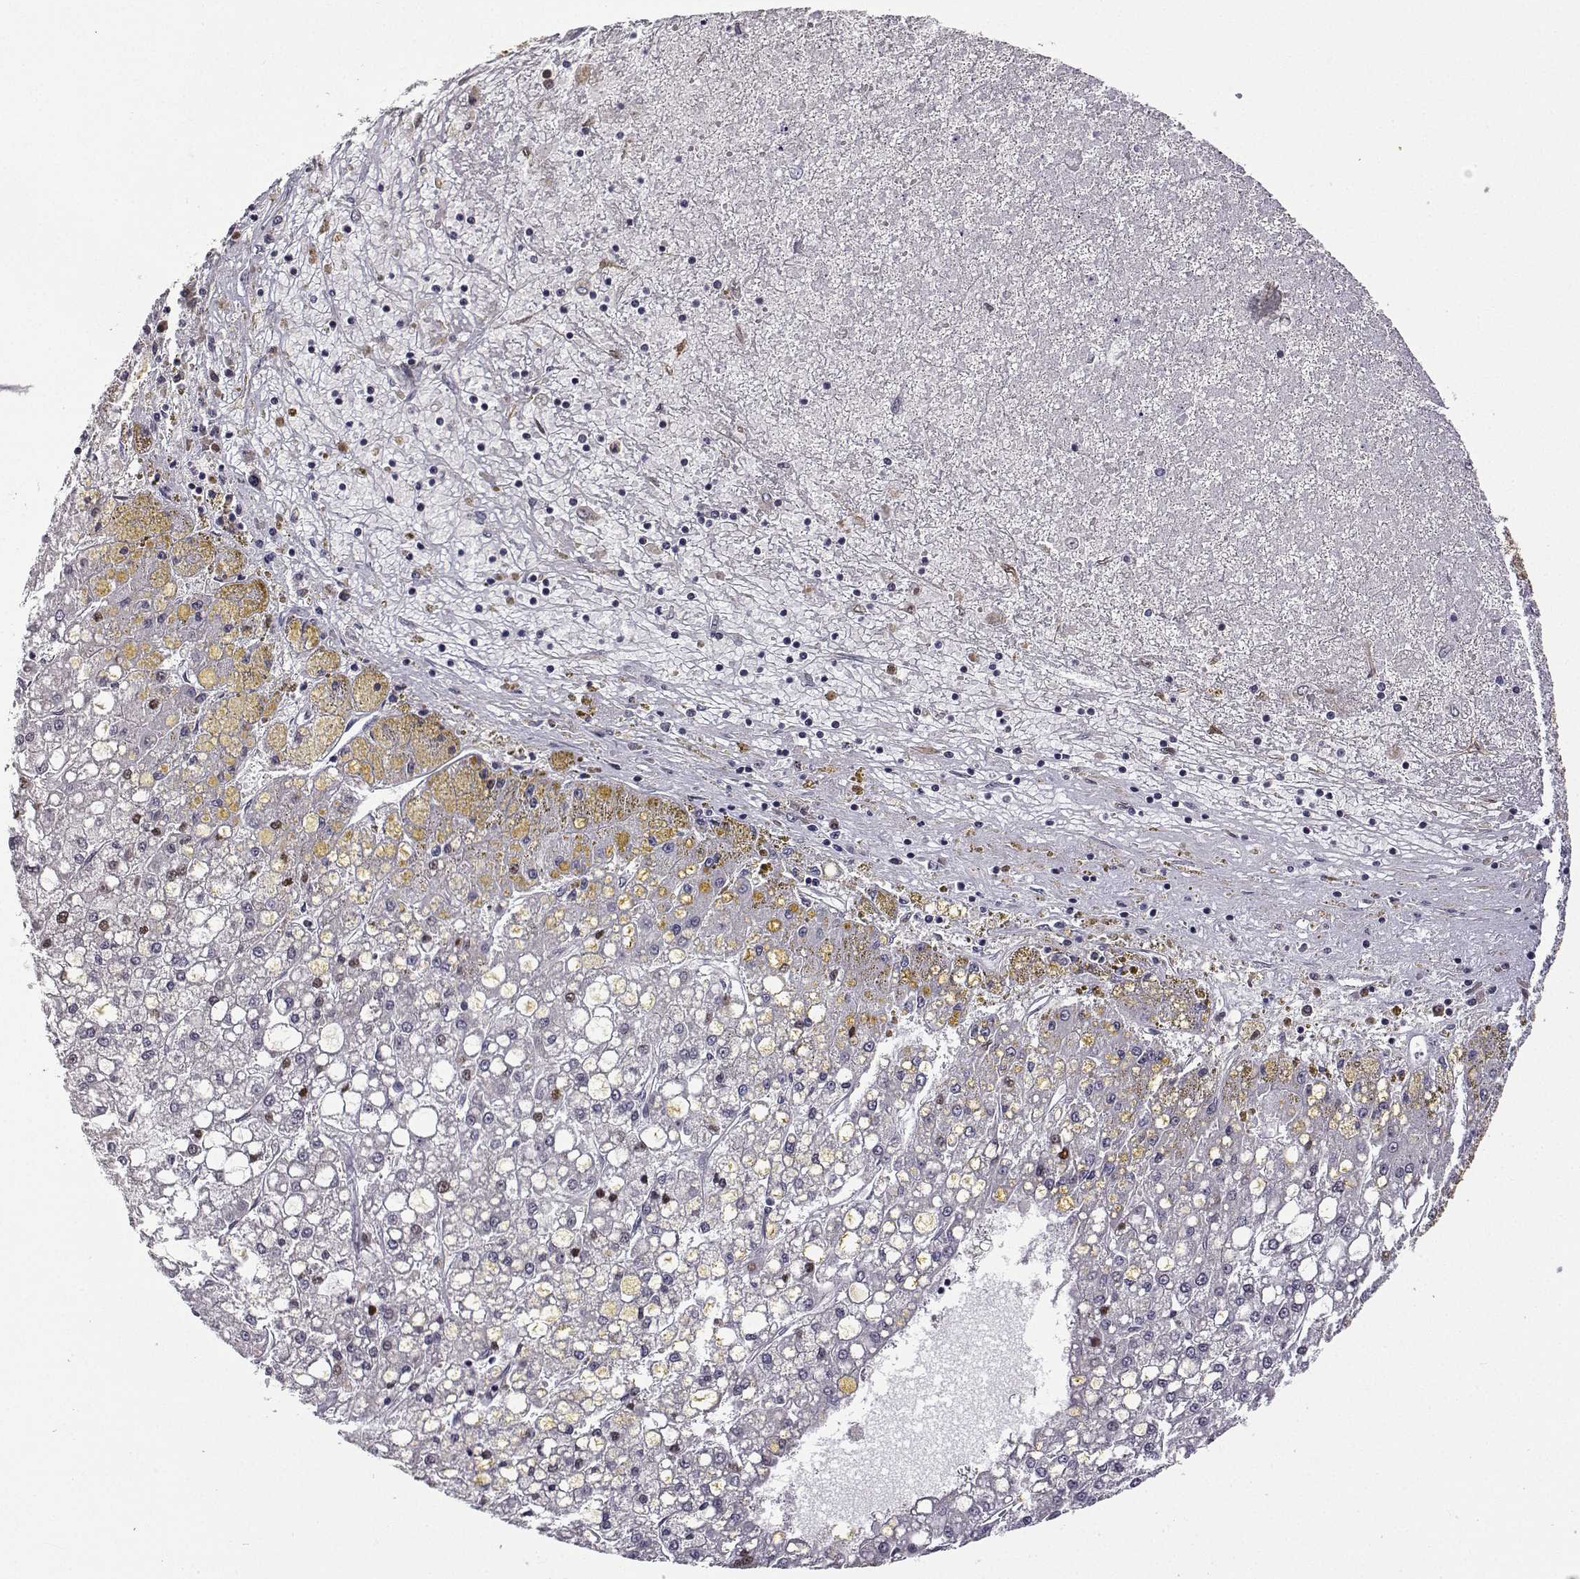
{"staining": {"intensity": "moderate", "quantity": "<25%", "location": "nuclear"}, "tissue": "liver cancer", "cell_type": "Tumor cells", "image_type": "cancer", "snomed": [{"axis": "morphology", "description": "Carcinoma, Hepatocellular, NOS"}, {"axis": "topography", "description": "Liver"}], "caption": "Human liver cancer stained with a brown dye exhibits moderate nuclear positive positivity in approximately <25% of tumor cells.", "gene": "PHGDH", "patient": {"sex": "male", "age": 67}}